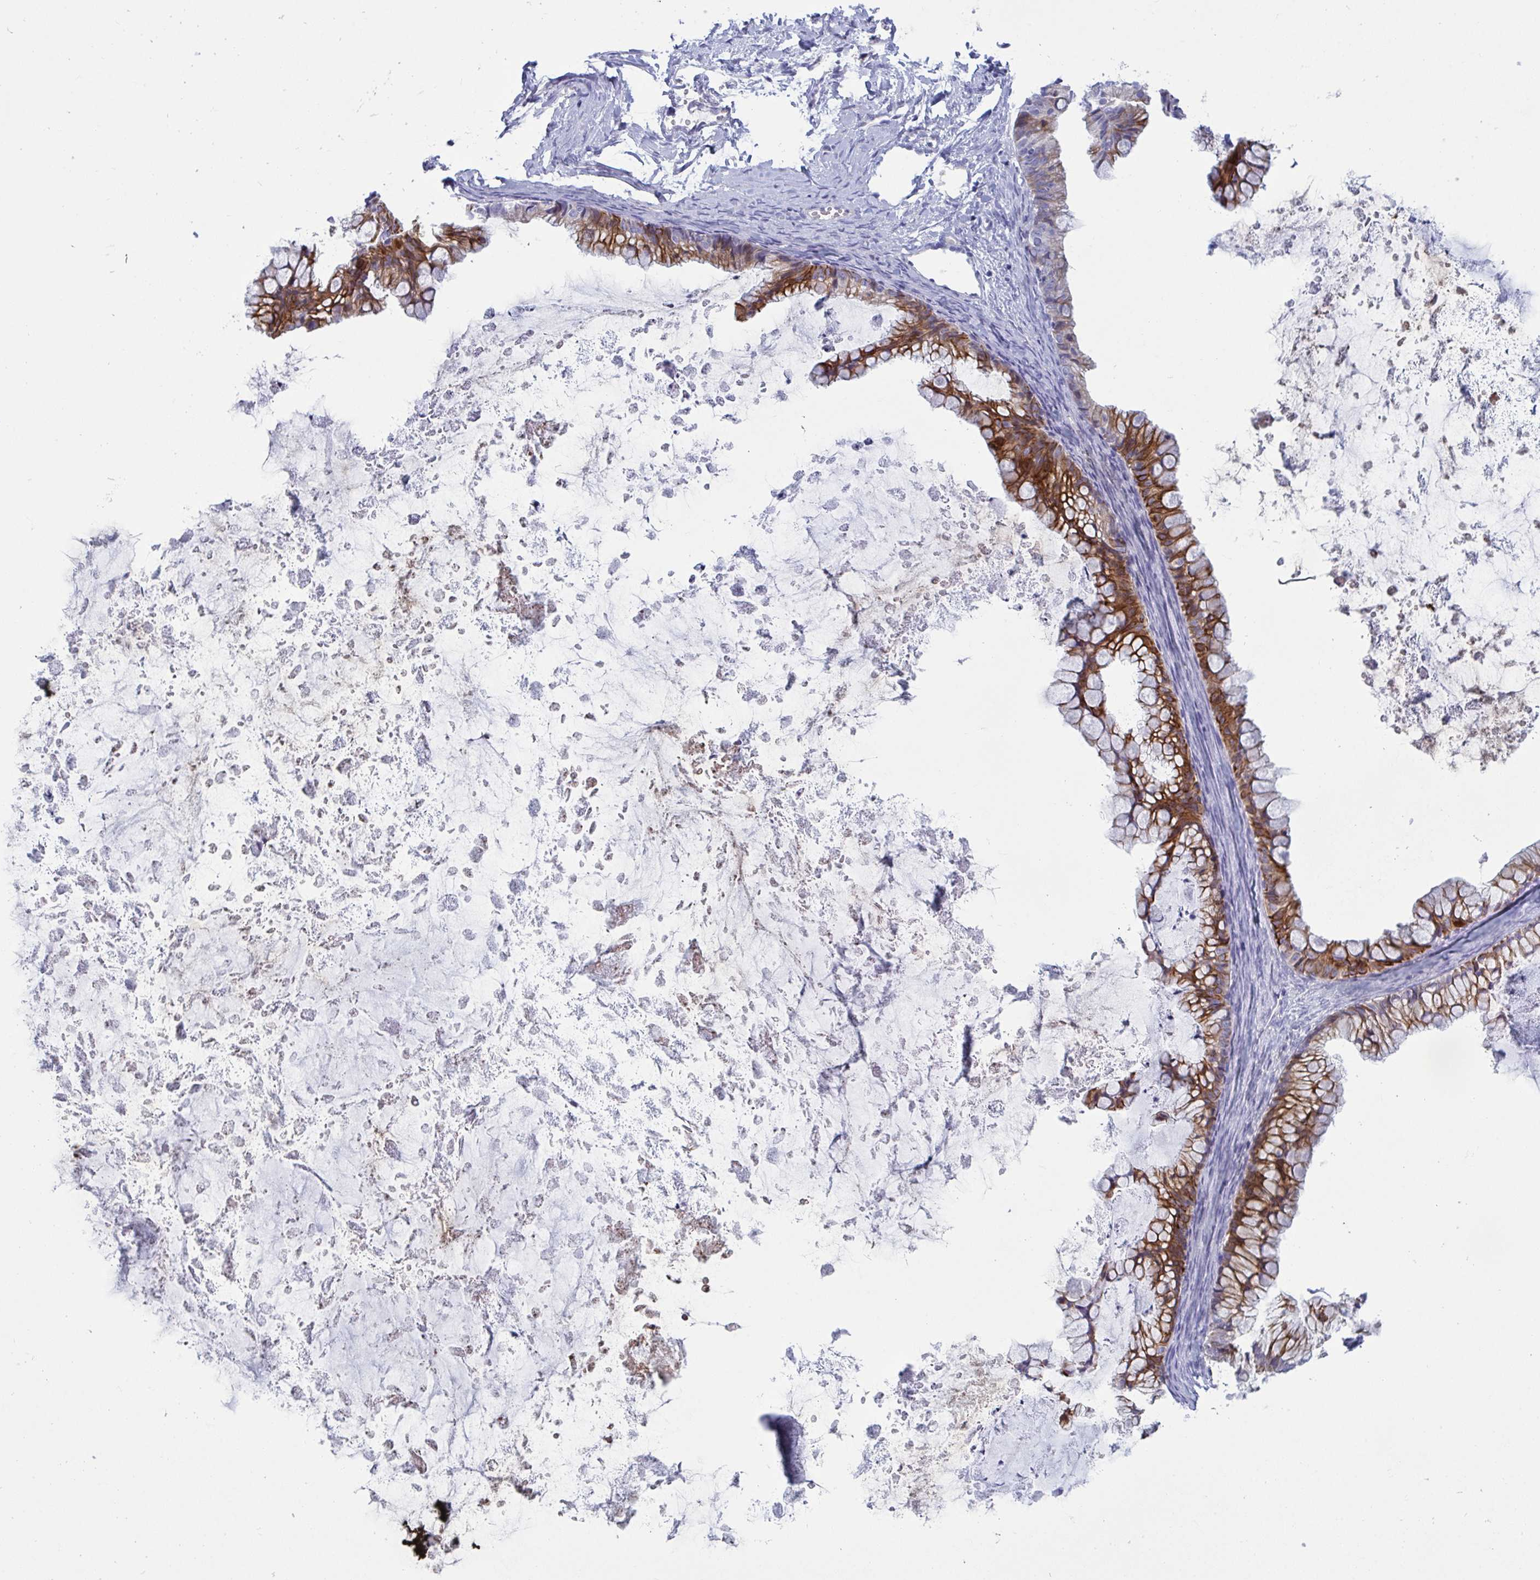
{"staining": {"intensity": "moderate", "quantity": ">75%", "location": "cytoplasmic/membranous"}, "tissue": "ovarian cancer", "cell_type": "Tumor cells", "image_type": "cancer", "snomed": [{"axis": "morphology", "description": "Cystadenocarcinoma, mucinous, NOS"}, {"axis": "topography", "description": "Ovary"}], "caption": "Tumor cells show medium levels of moderate cytoplasmic/membranous expression in approximately >75% of cells in human ovarian cancer.", "gene": "TAS2R38", "patient": {"sex": "female", "age": 35}}